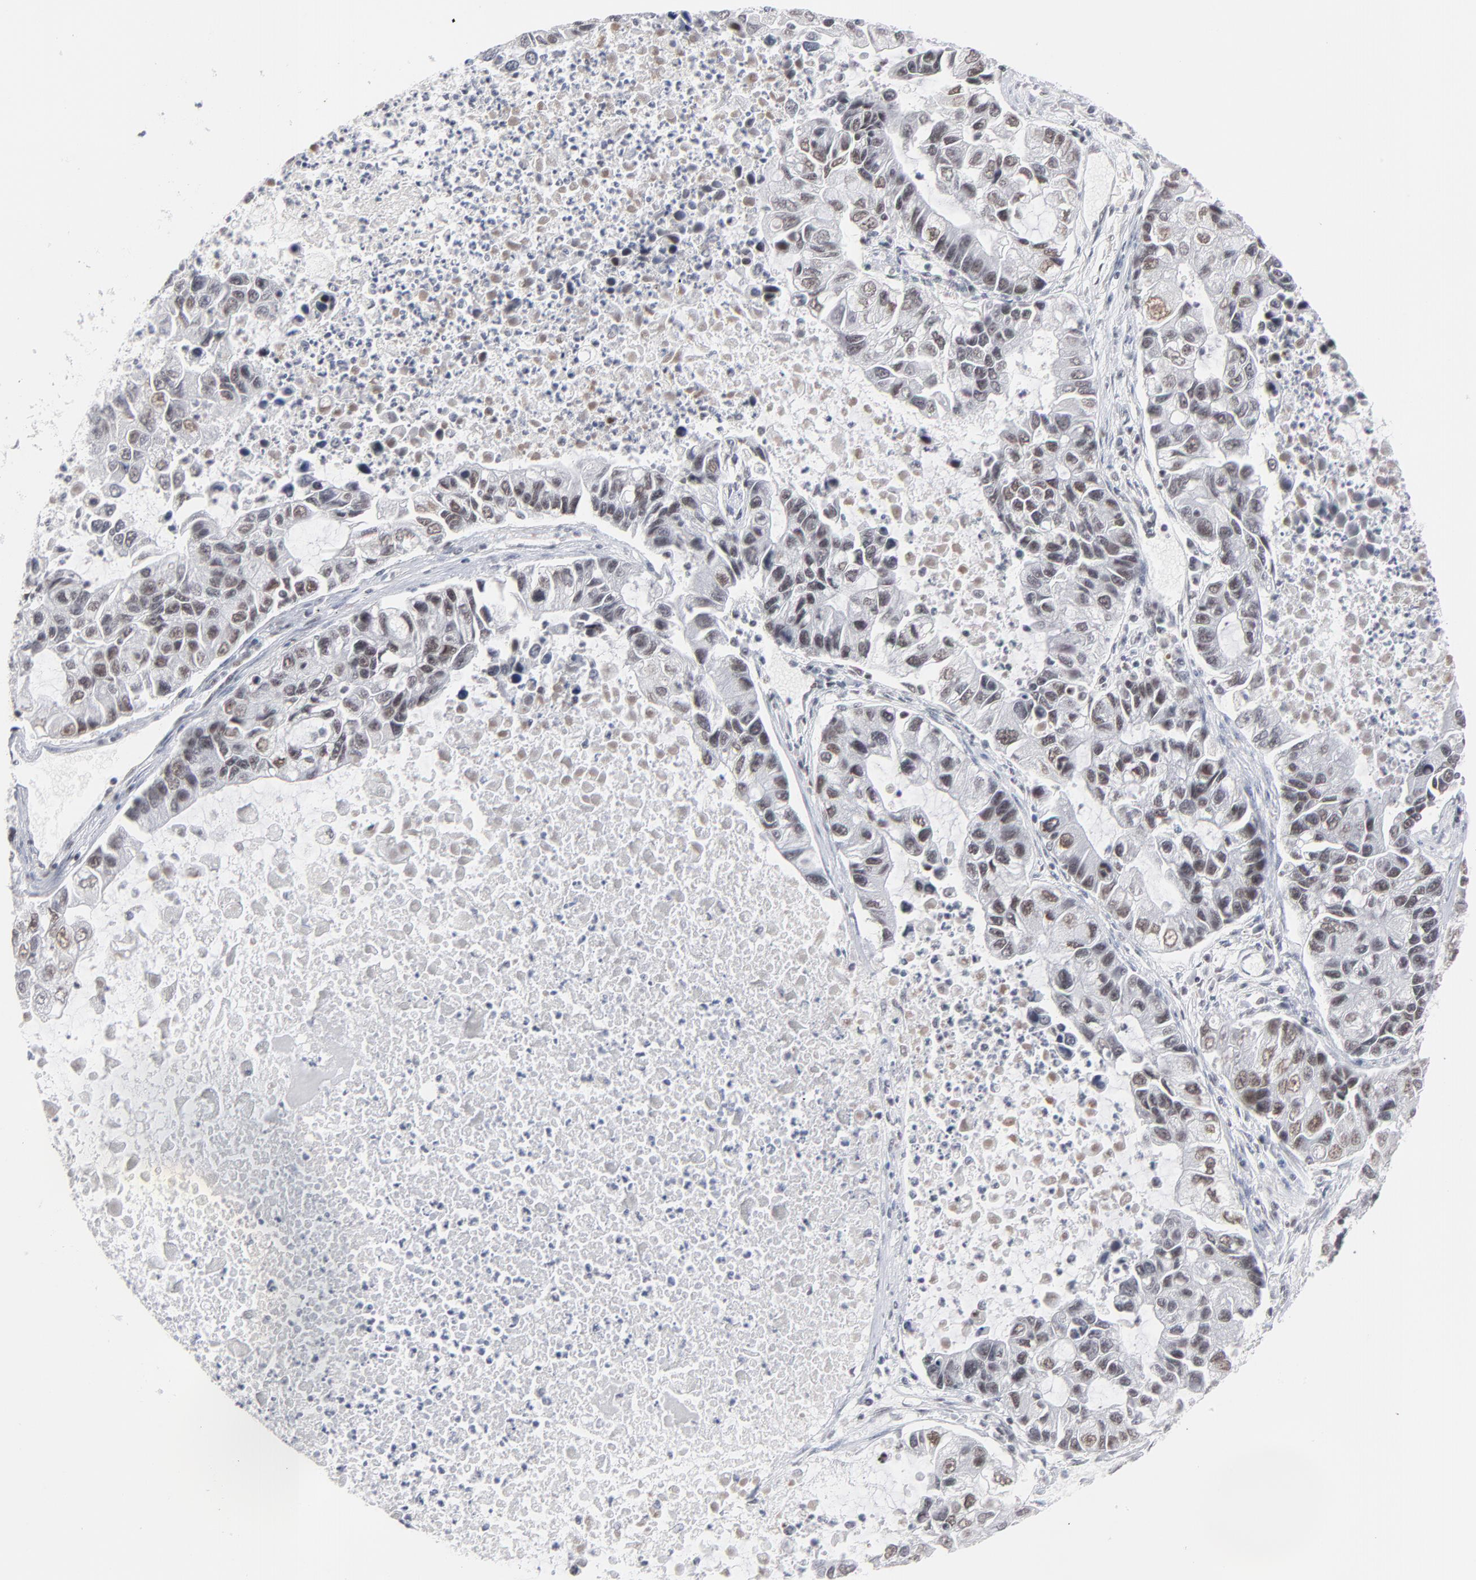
{"staining": {"intensity": "moderate", "quantity": "25%-75%", "location": "nuclear"}, "tissue": "lung cancer", "cell_type": "Tumor cells", "image_type": "cancer", "snomed": [{"axis": "morphology", "description": "Adenocarcinoma, NOS"}, {"axis": "topography", "description": "Lung"}], "caption": "Human lung cancer stained with a protein marker displays moderate staining in tumor cells.", "gene": "ZNF143", "patient": {"sex": "female", "age": 51}}